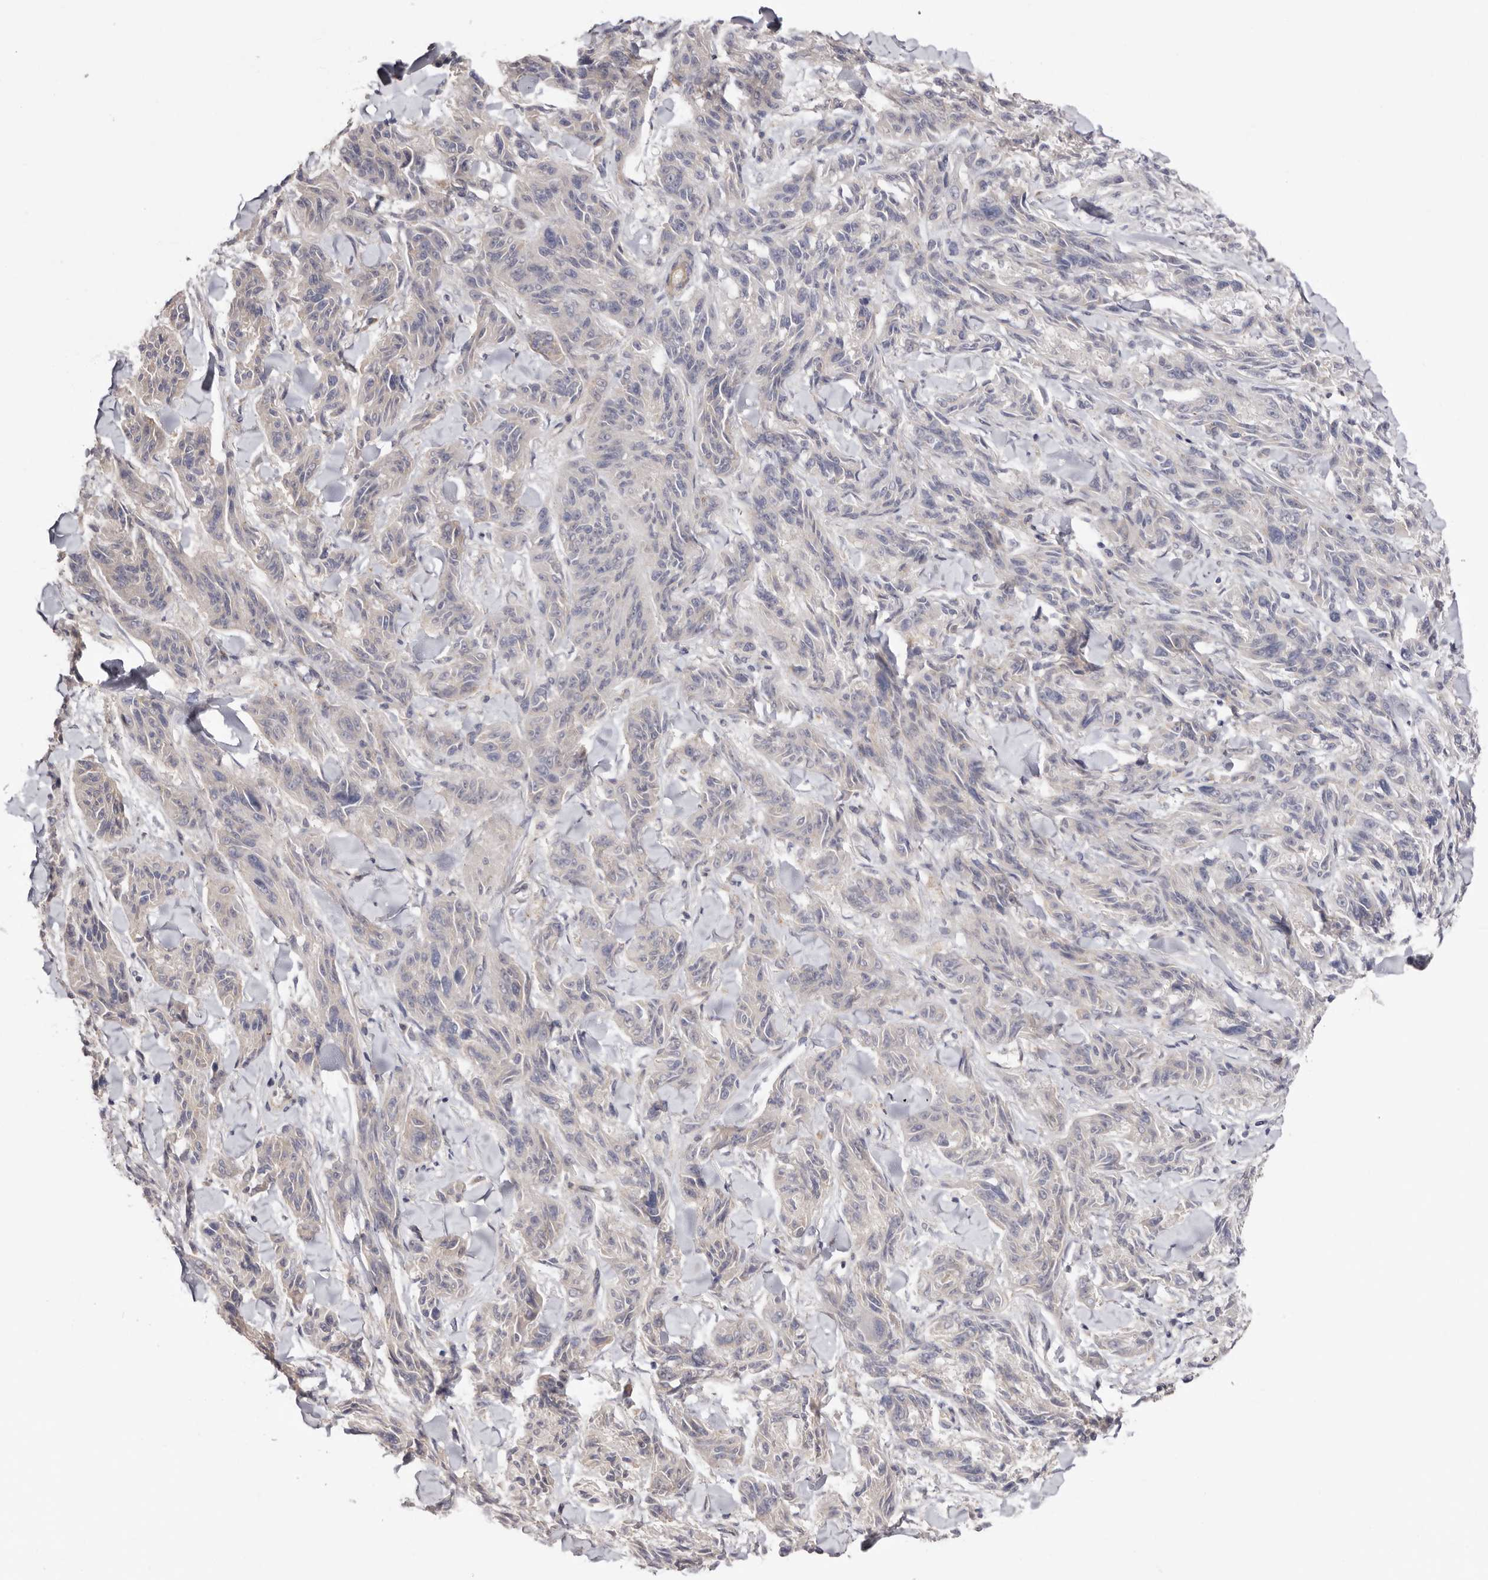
{"staining": {"intensity": "negative", "quantity": "none", "location": "none"}, "tissue": "melanoma", "cell_type": "Tumor cells", "image_type": "cancer", "snomed": [{"axis": "morphology", "description": "Malignant melanoma, NOS"}, {"axis": "topography", "description": "Skin"}], "caption": "Immunohistochemistry histopathology image of neoplastic tissue: human malignant melanoma stained with DAB (3,3'-diaminobenzidine) reveals no significant protein positivity in tumor cells.", "gene": "FAM167B", "patient": {"sex": "male", "age": 53}}